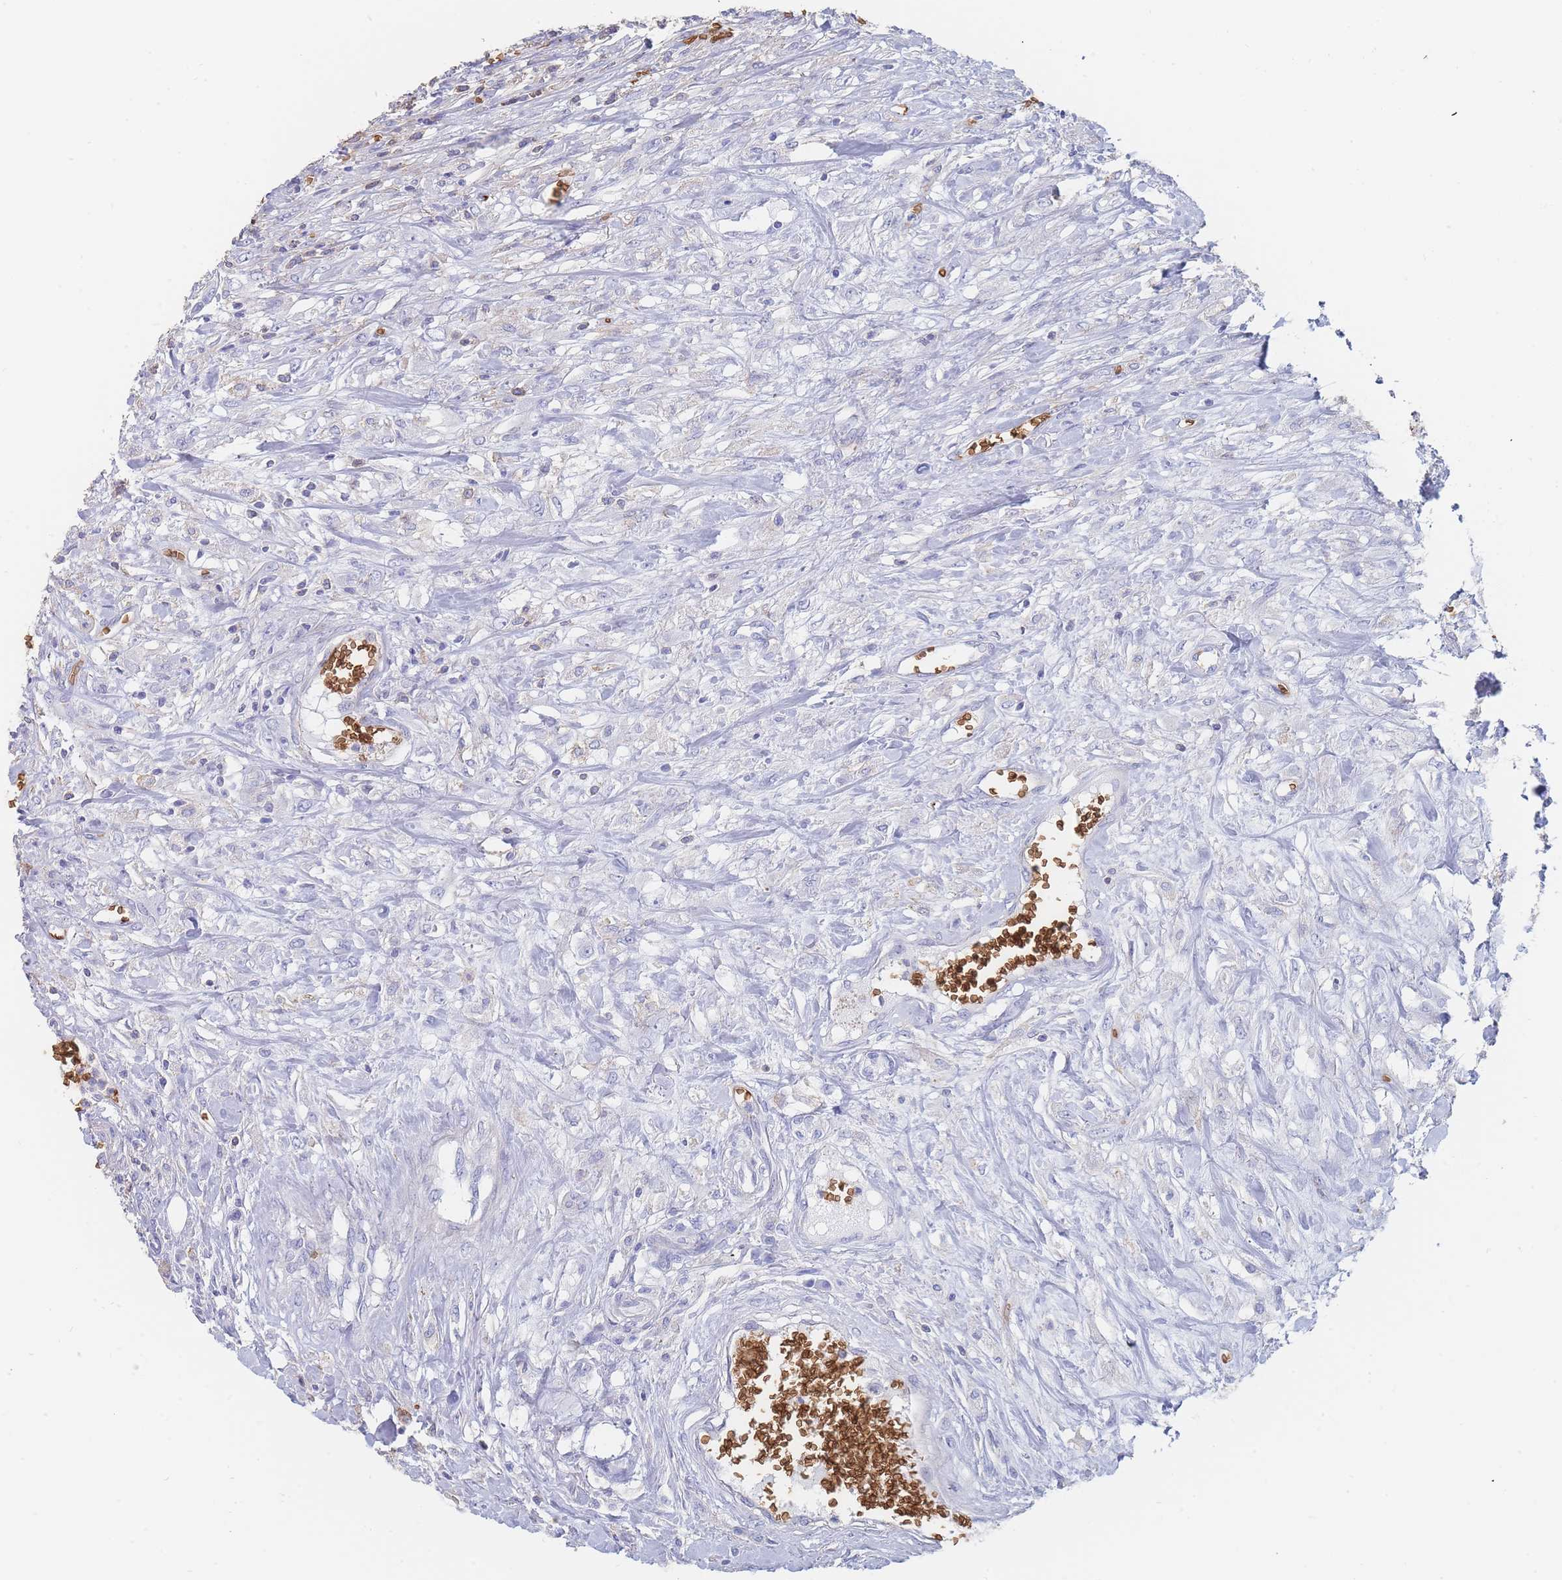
{"staining": {"intensity": "negative", "quantity": "none", "location": "none"}, "tissue": "urothelial cancer", "cell_type": "Tumor cells", "image_type": "cancer", "snomed": [{"axis": "morphology", "description": "Urothelial carcinoma, High grade"}, {"axis": "topography", "description": "Urinary bladder"}], "caption": "The histopathology image shows no staining of tumor cells in urothelial cancer.", "gene": "SLC2A1", "patient": {"sex": "male", "age": 57}}